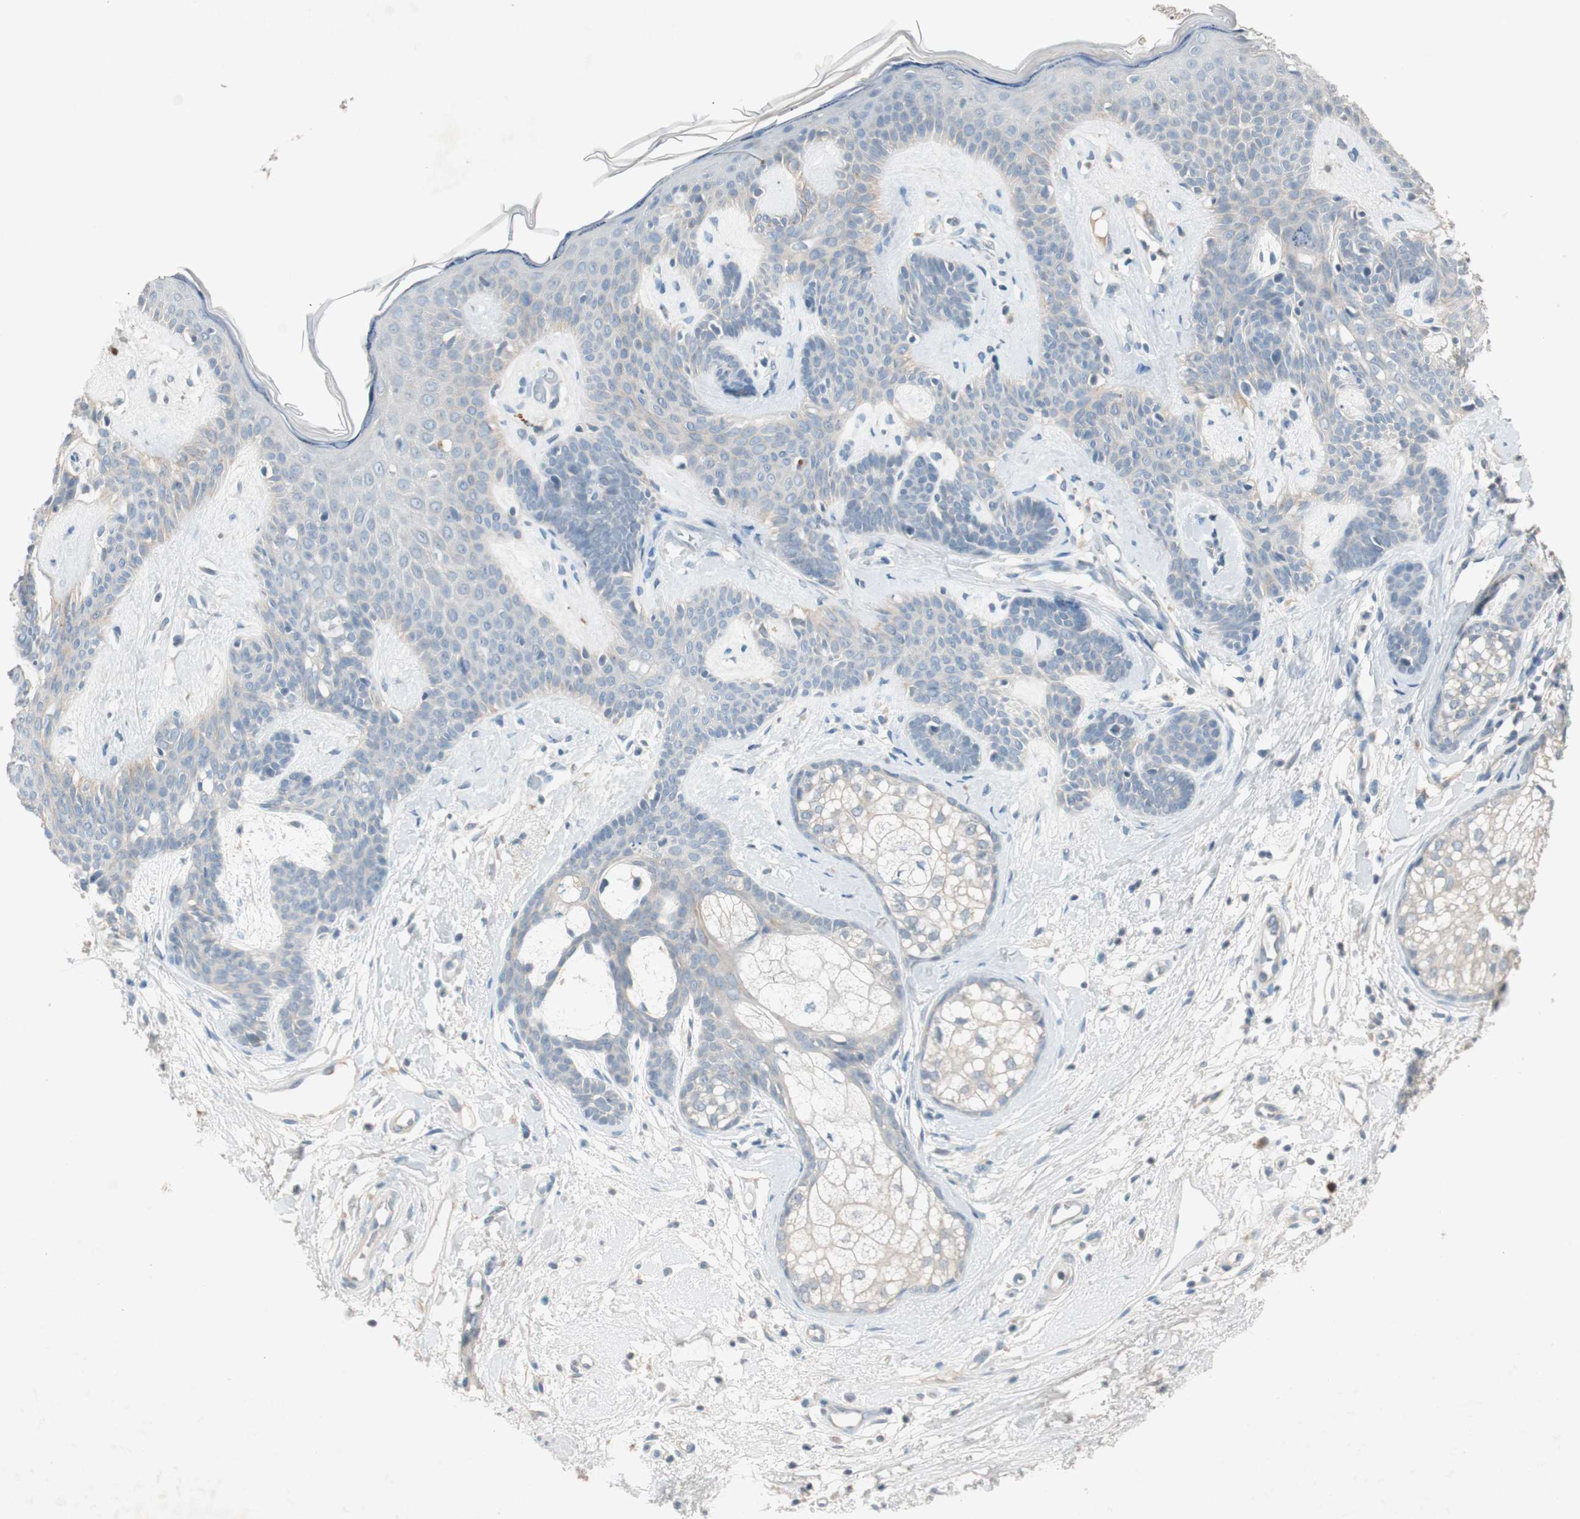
{"staining": {"intensity": "negative", "quantity": "none", "location": "none"}, "tissue": "skin cancer", "cell_type": "Tumor cells", "image_type": "cancer", "snomed": [{"axis": "morphology", "description": "Developmental malformation"}, {"axis": "morphology", "description": "Basal cell carcinoma"}, {"axis": "topography", "description": "Skin"}], "caption": "Tumor cells are negative for protein expression in human skin cancer (basal cell carcinoma).", "gene": "KHK", "patient": {"sex": "female", "age": 62}}